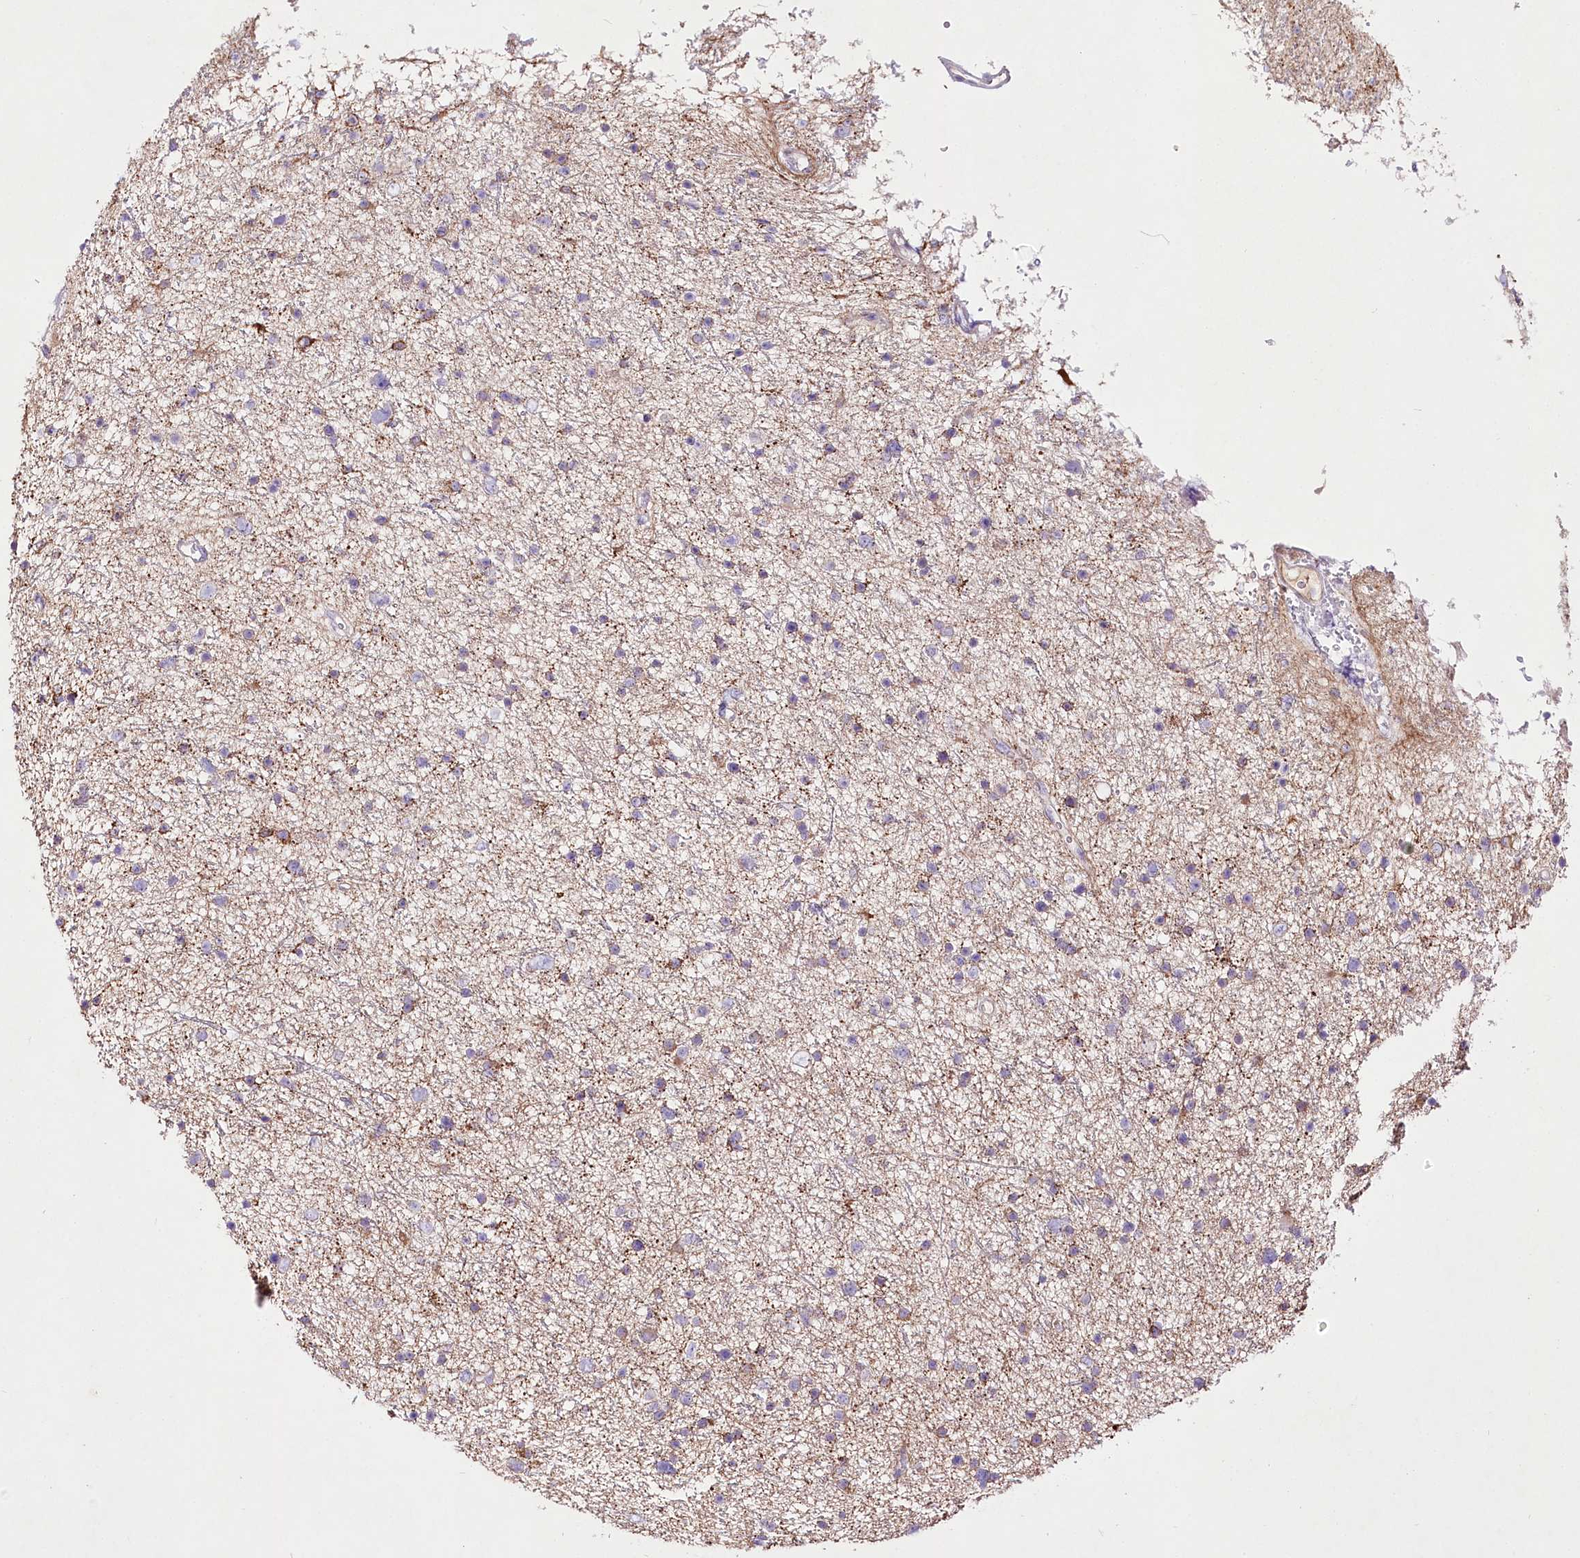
{"staining": {"intensity": "weak", "quantity": "<25%", "location": "cytoplasmic/membranous"}, "tissue": "glioma", "cell_type": "Tumor cells", "image_type": "cancer", "snomed": [{"axis": "morphology", "description": "Glioma, malignant, Low grade"}, {"axis": "topography", "description": "Cerebral cortex"}], "caption": "An immunohistochemistry (IHC) histopathology image of glioma is shown. There is no staining in tumor cells of glioma.", "gene": "LRRC14B", "patient": {"sex": "female", "age": 39}}